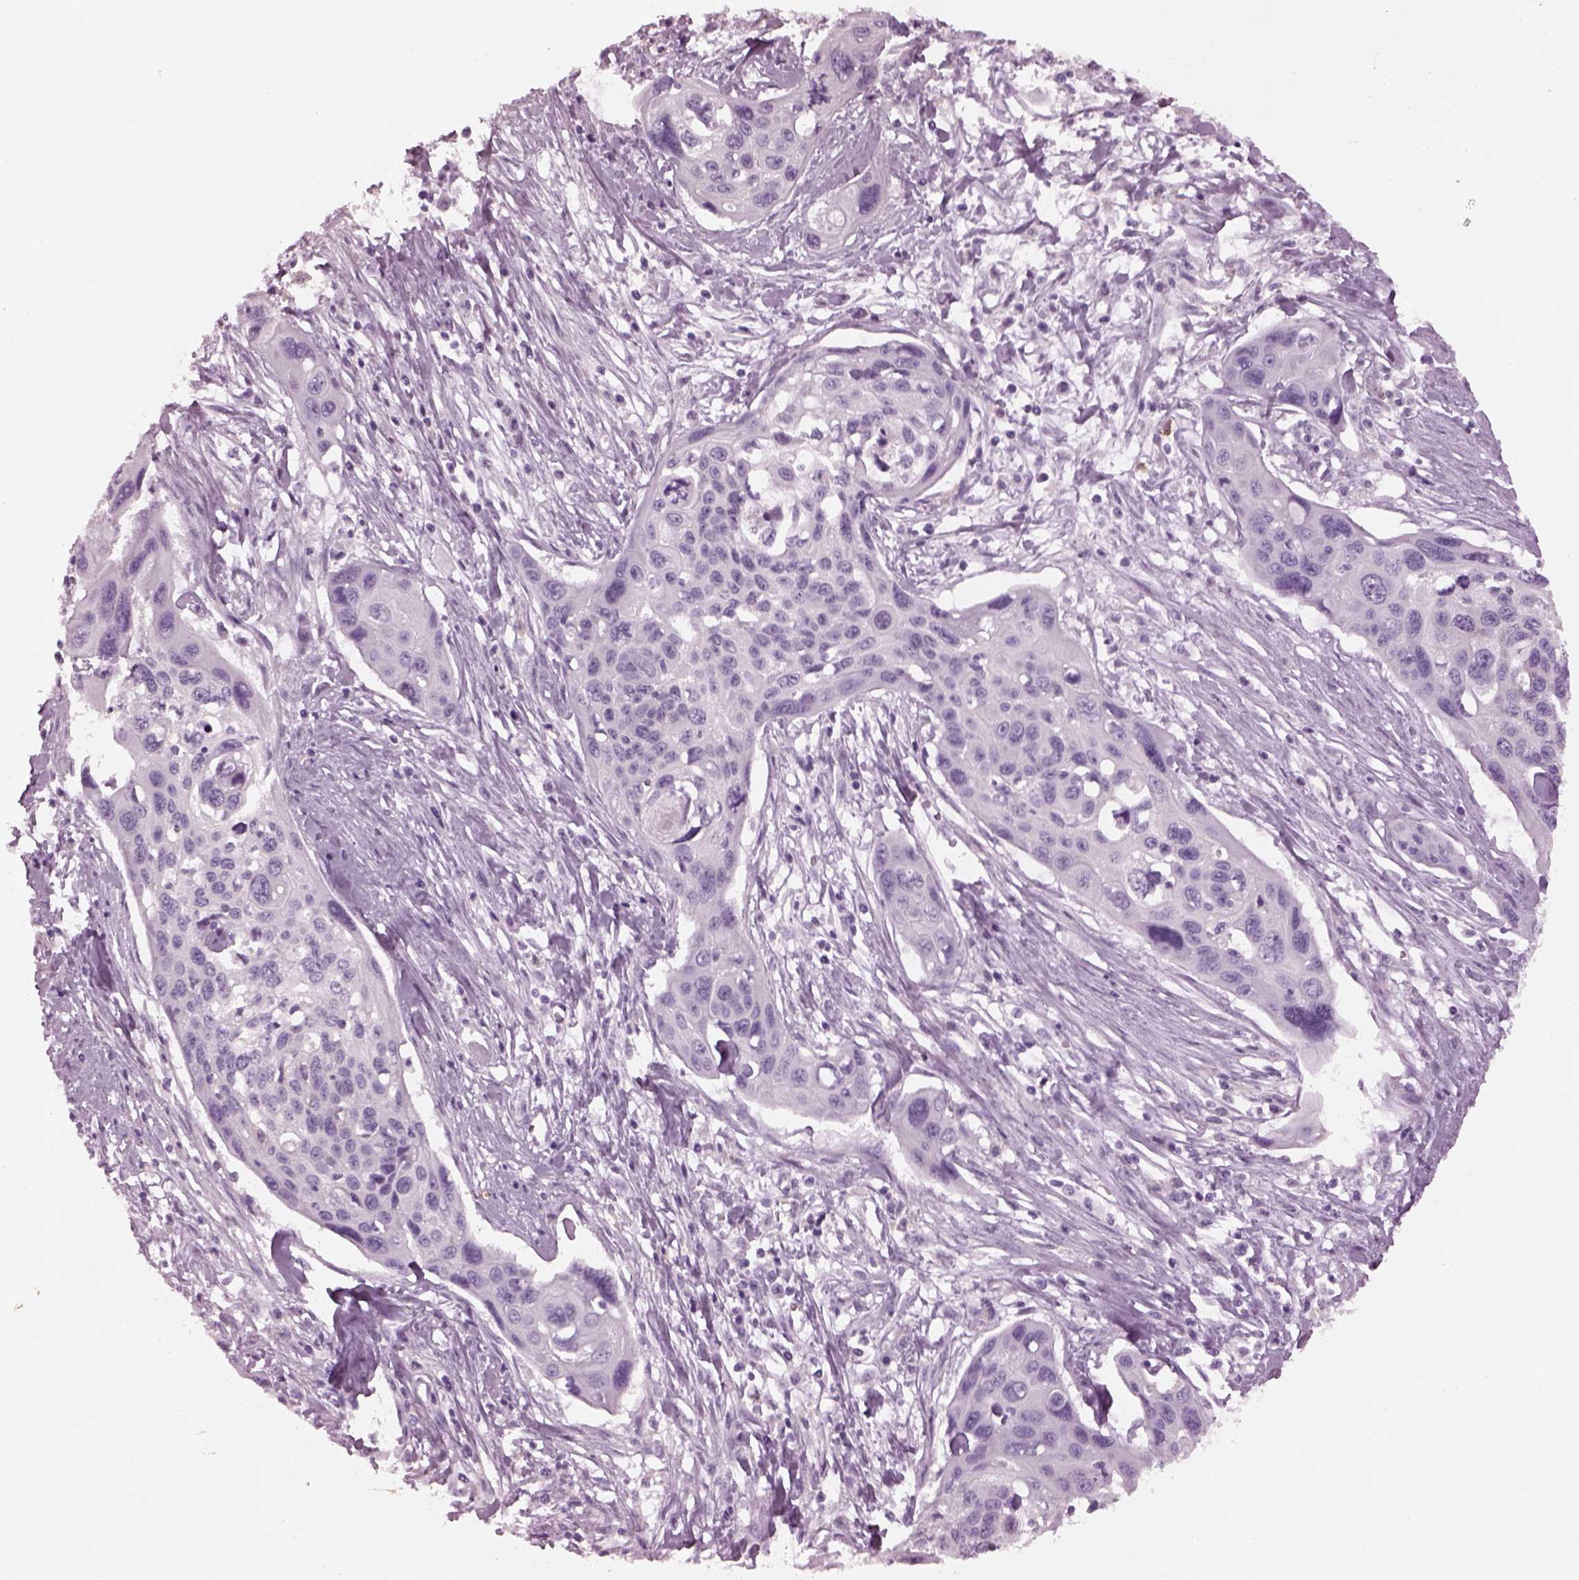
{"staining": {"intensity": "negative", "quantity": "none", "location": "none"}, "tissue": "cervical cancer", "cell_type": "Tumor cells", "image_type": "cancer", "snomed": [{"axis": "morphology", "description": "Squamous cell carcinoma, NOS"}, {"axis": "topography", "description": "Cervix"}], "caption": "Cervical cancer stained for a protein using immunohistochemistry reveals no expression tumor cells.", "gene": "SHTN1", "patient": {"sex": "female", "age": 31}}